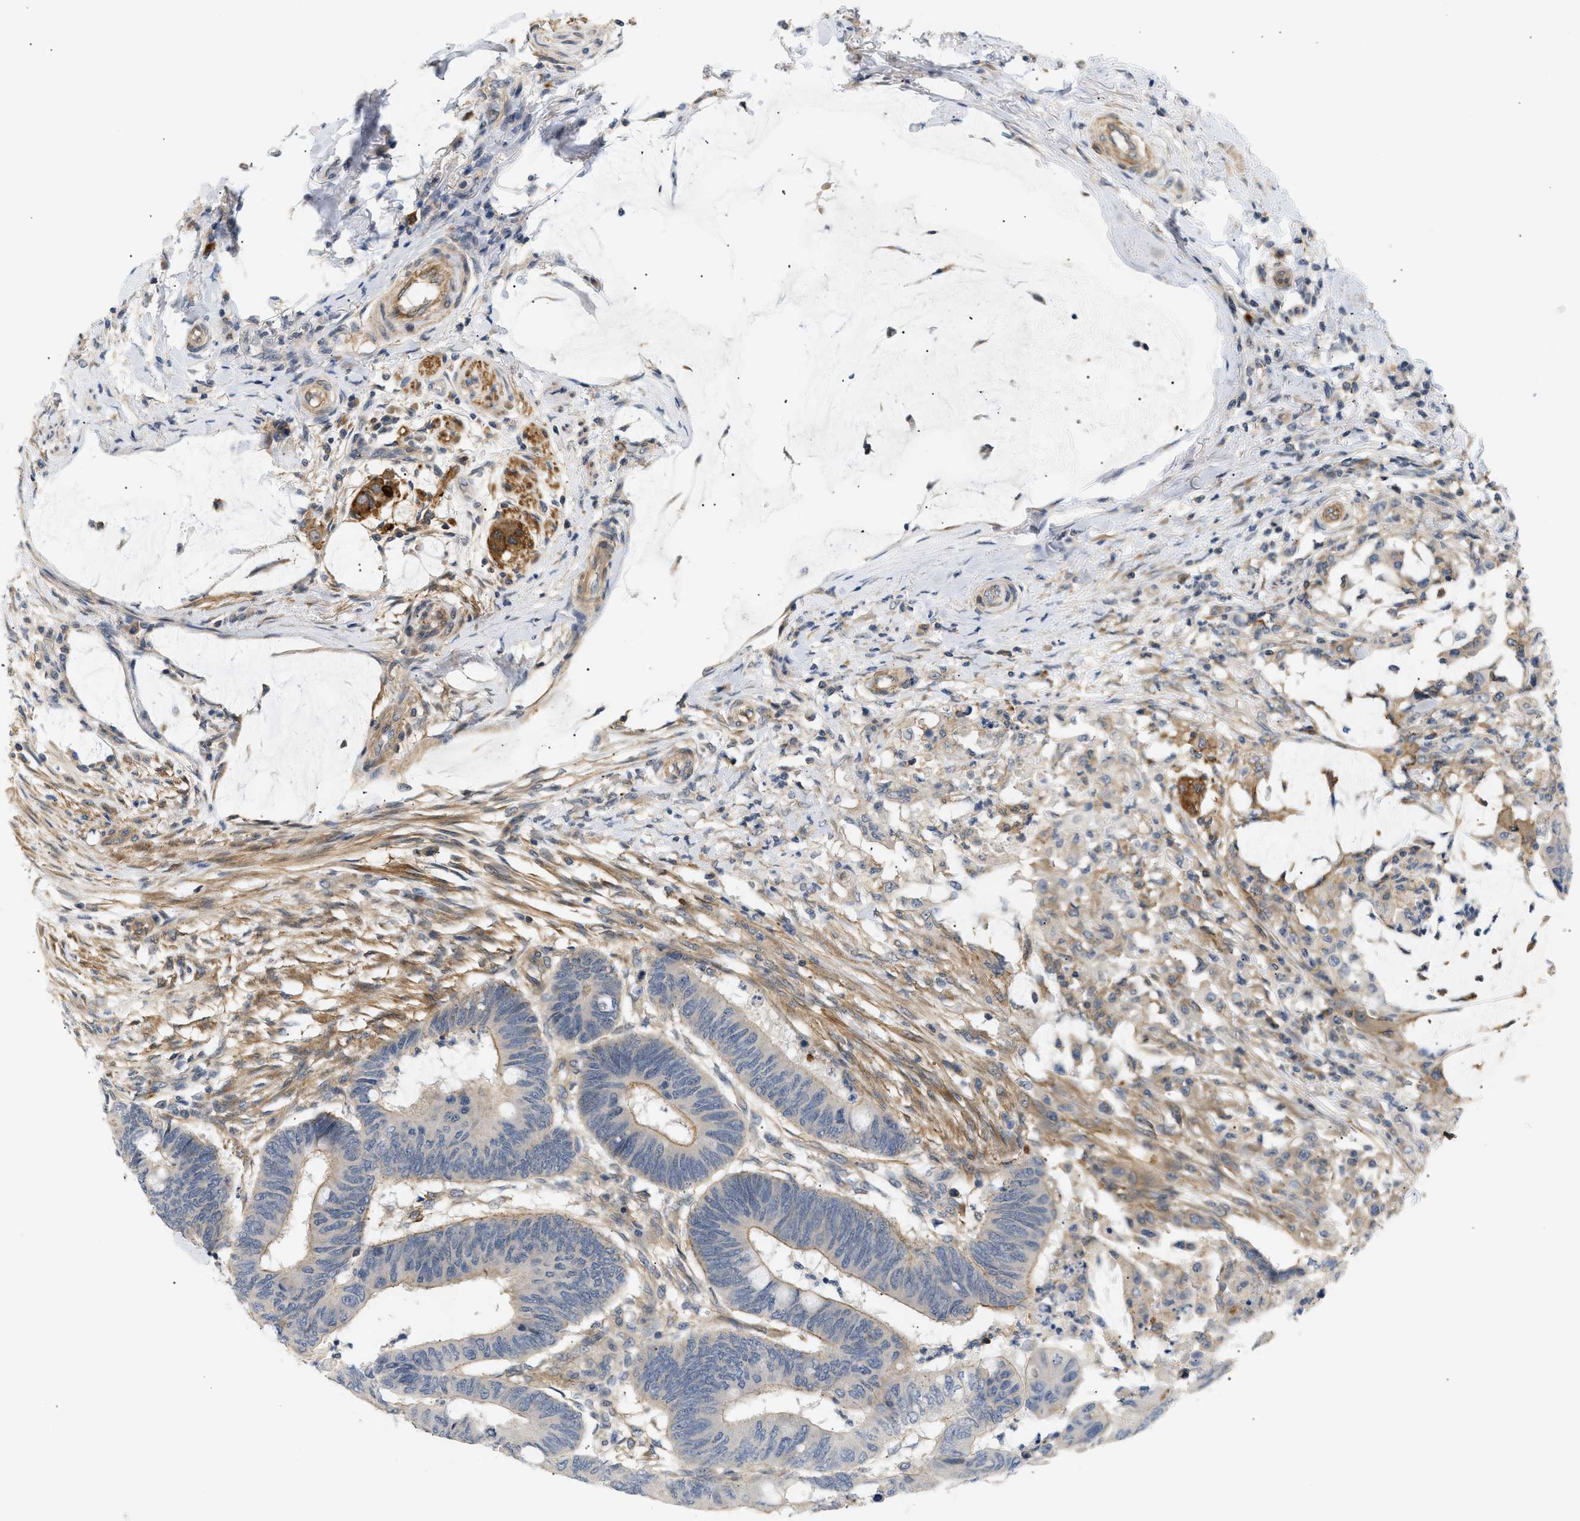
{"staining": {"intensity": "moderate", "quantity": "25%-75%", "location": "cytoplasmic/membranous"}, "tissue": "colorectal cancer", "cell_type": "Tumor cells", "image_type": "cancer", "snomed": [{"axis": "morphology", "description": "Normal tissue, NOS"}, {"axis": "morphology", "description": "Adenocarcinoma, NOS"}, {"axis": "topography", "description": "Rectum"}, {"axis": "topography", "description": "Peripheral nerve tissue"}], "caption": "Immunohistochemistry (IHC) of human colorectal adenocarcinoma exhibits medium levels of moderate cytoplasmic/membranous positivity in about 25%-75% of tumor cells.", "gene": "CORO2B", "patient": {"sex": "male", "age": 92}}